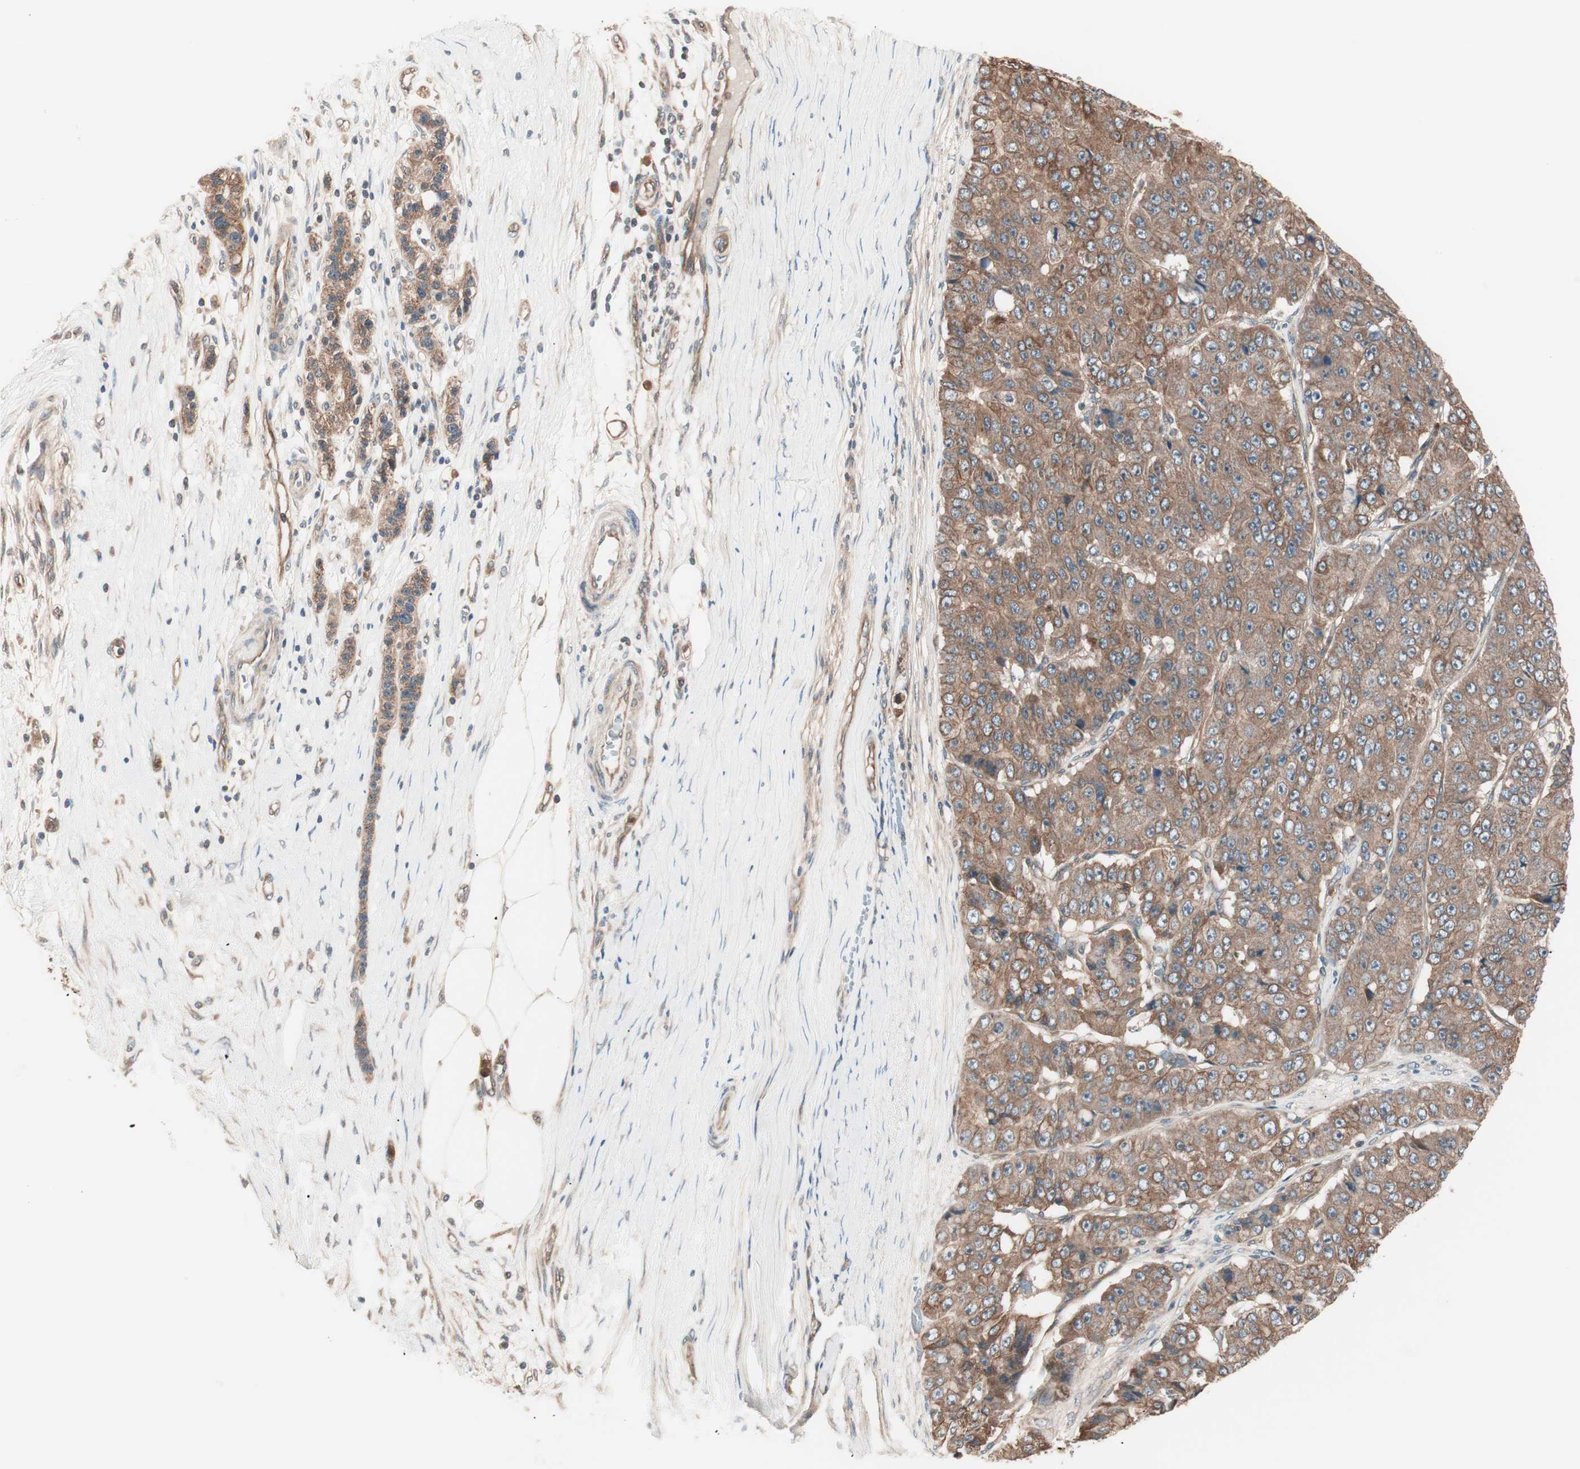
{"staining": {"intensity": "moderate", "quantity": ">75%", "location": "cytoplasmic/membranous"}, "tissue": "pancreatic cancer", "cell_type": "Tumor cells", "image_type": "cancer", "snomed": [{"axis": "morphology", "description": "Adenocarcinoma, NOS"}, {"axis": "topography", "description": "Pancreas"}], "caption": "Immunohistochemistry (DAB) staining of pancreatic cancer reveals moderate cytoplasmic/membranous protein expression in approximately >75% of tumor cells.", "gene": "TSG101", "patient": {"sex": "male", "age": 50}}